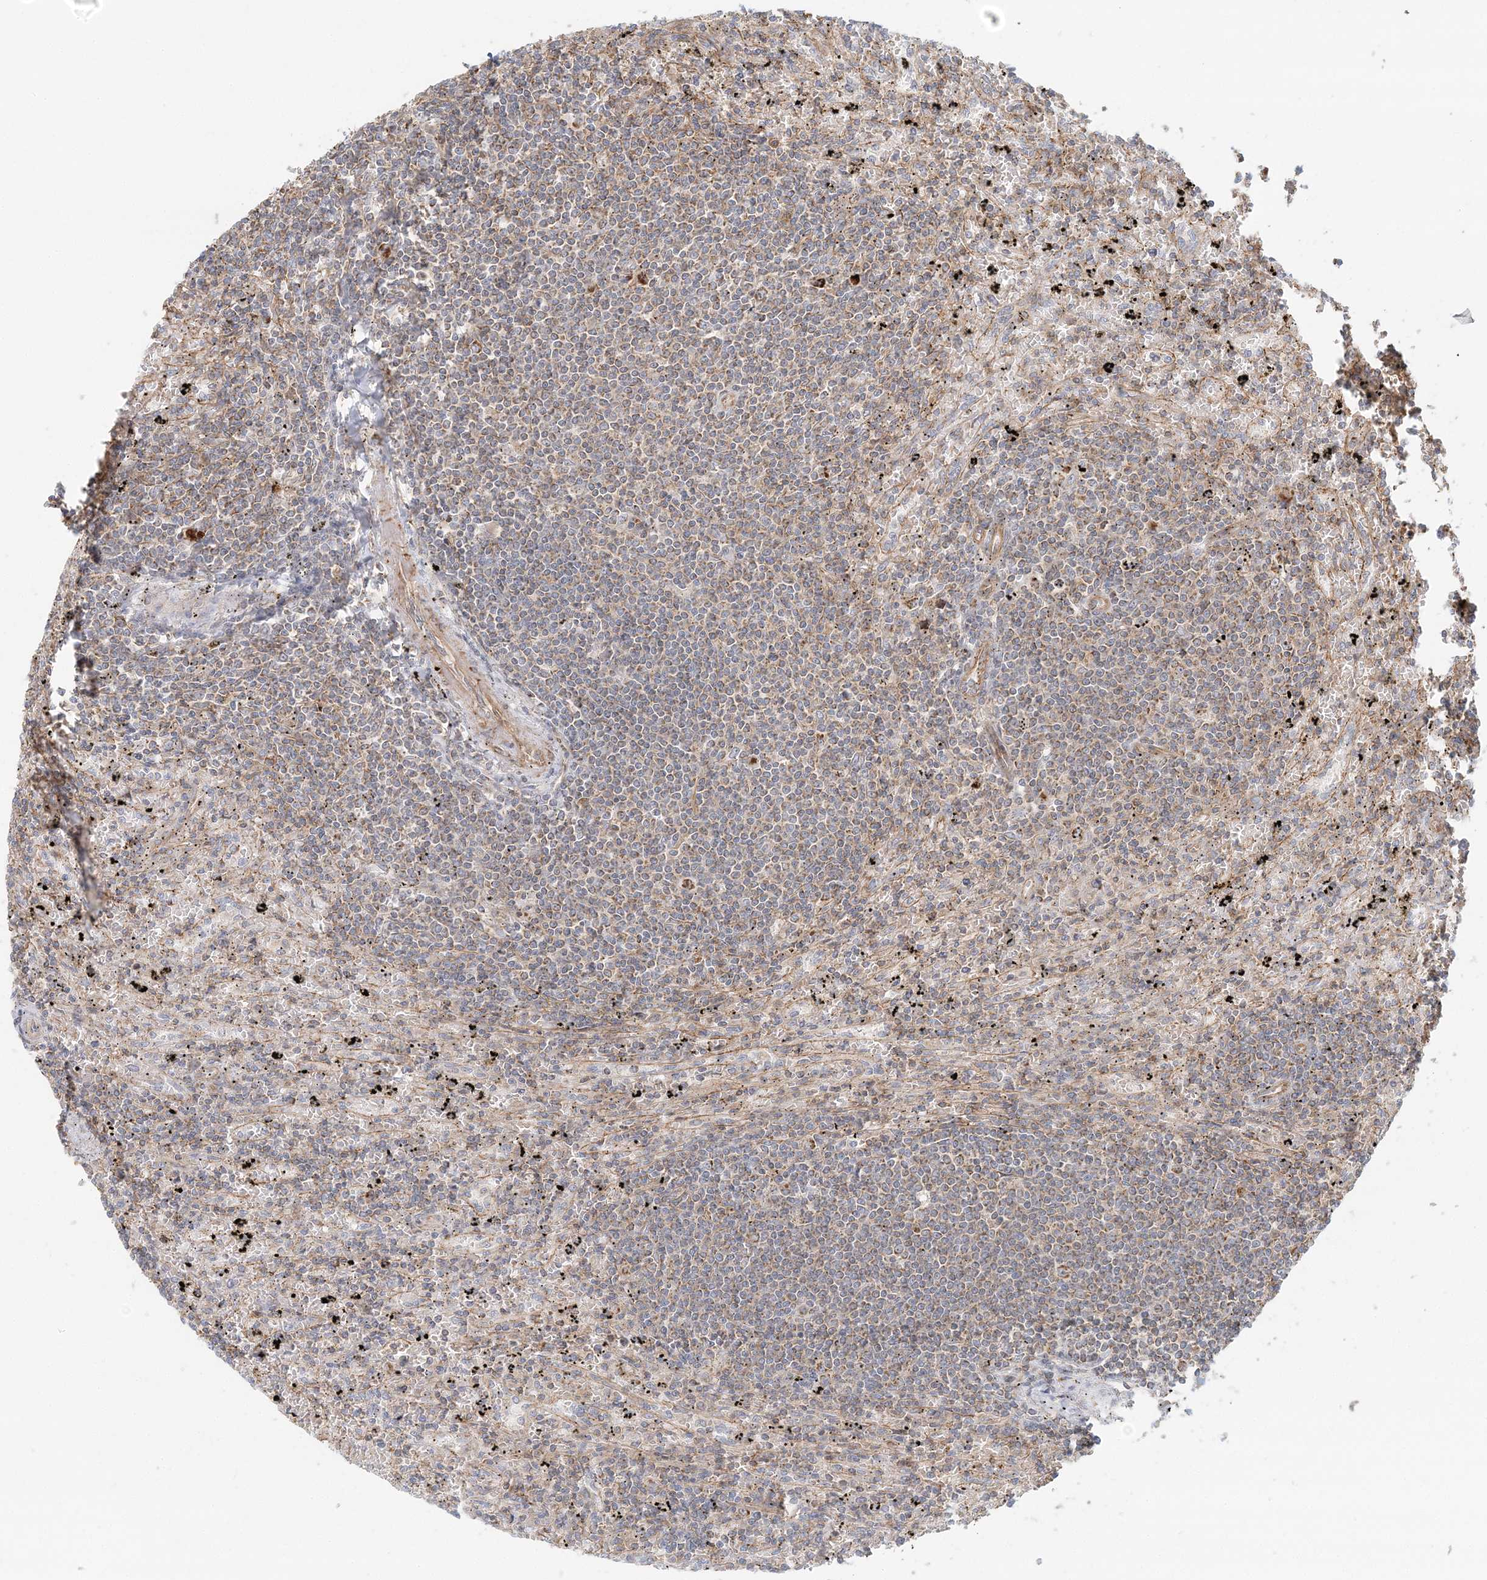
{"staining": {"intensity": "moderate", "quantity": "25%-75%", "location": "cytoplasmic/membranous"}, "tissue": "lymphoma", "cell_type": "Tumor cells", "image_type": "cancer", "snomed": [{"axis": "morphology", "description": "Malignant lymphoma, non-Hodgkin's type, Low grade"}, {"axis": "topography", "description": "Spleen"}], "caption": "Immunohistochemistry photomicrograph of lymphoma stained for a protein (brown), which reveals medium levels of moderate cytoplasmic/membranous expression in approximately 25%-75% of tumor cells.", "gene": "KIAA0232", "patient": {"sex": "male", "age": 76}}